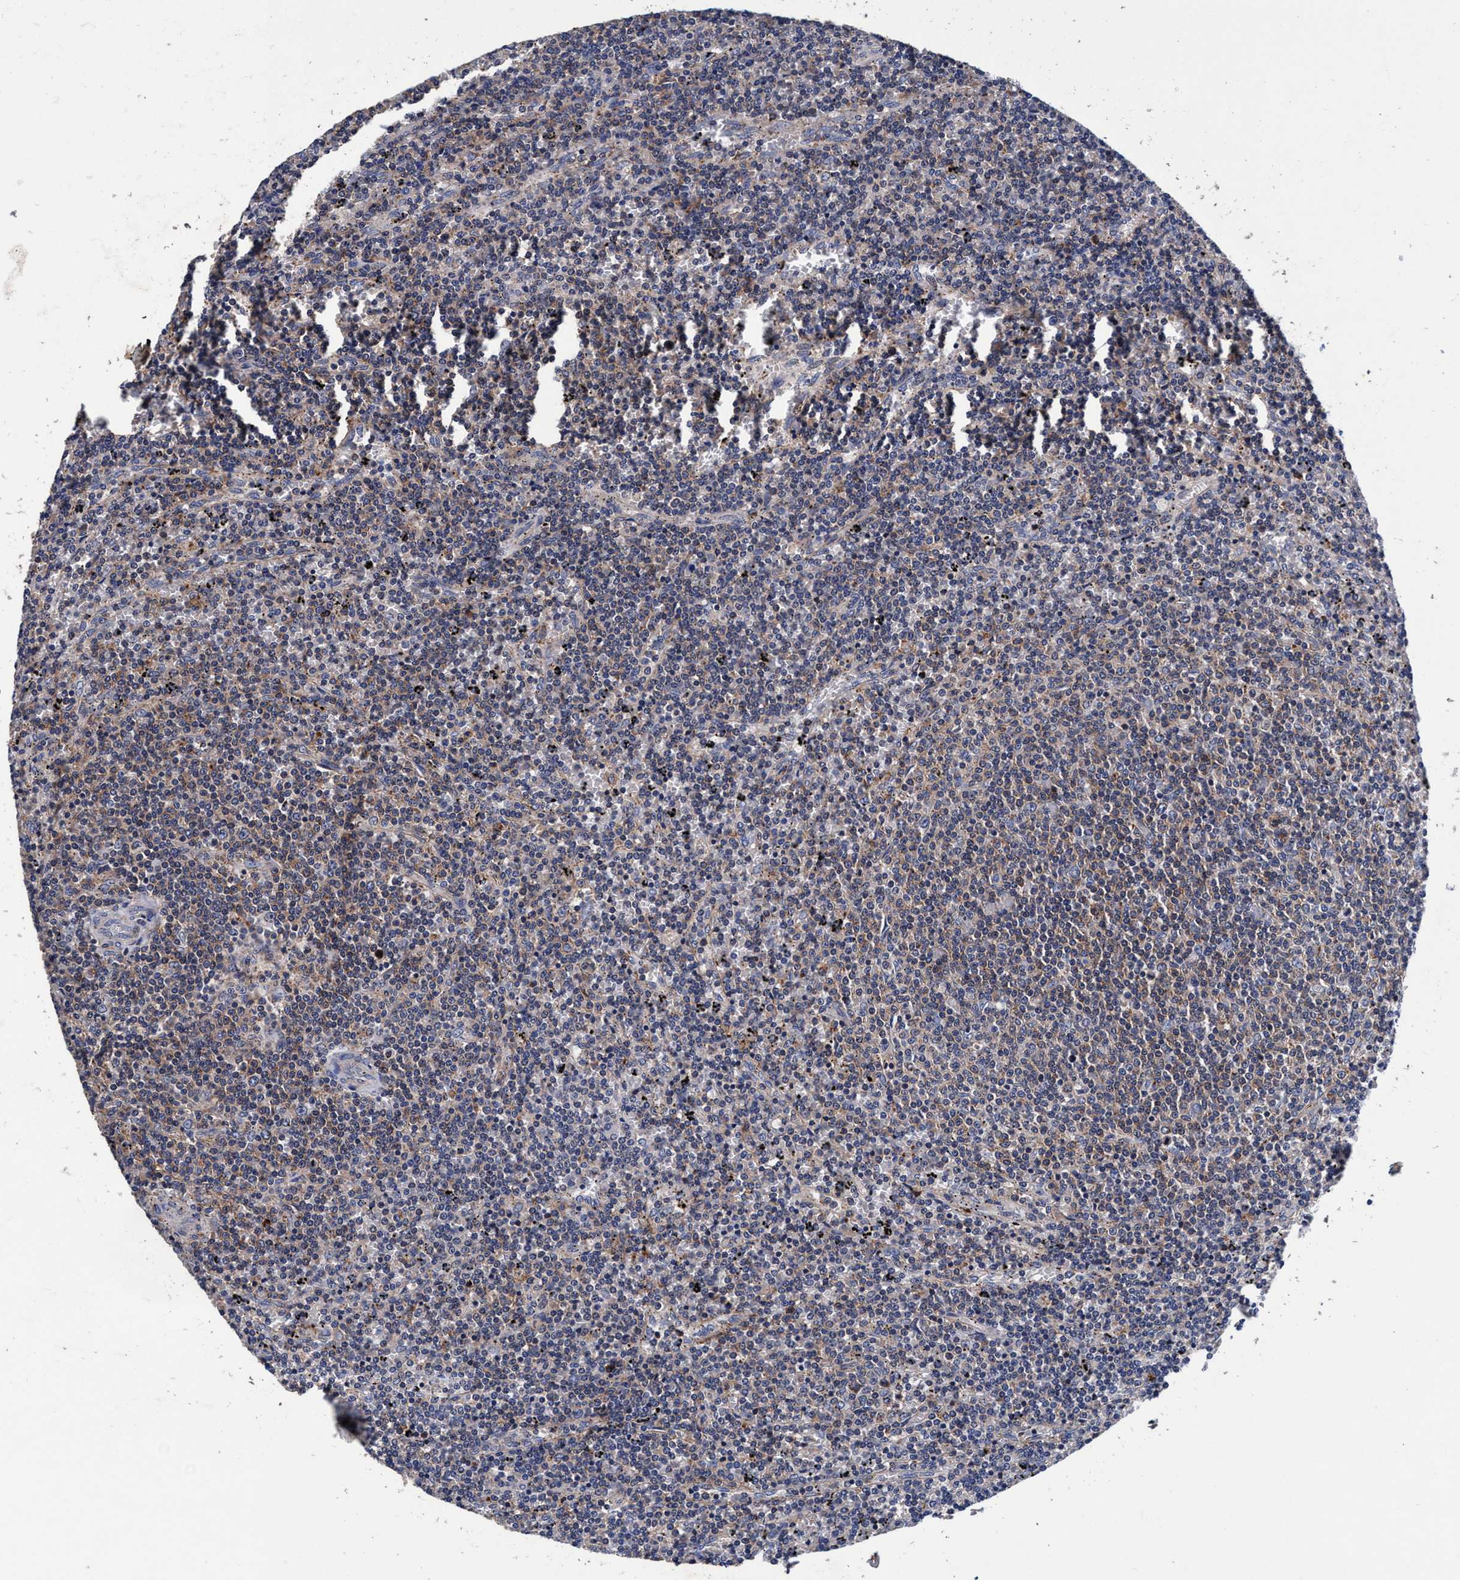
{"staining": {"intensity": "weak", "quantity": "<25%", "location": "cytoplasmic/membranous"}, "tissue": "lymphoma", "cell_type": "Tumor cells", "image_type": "cancer", "snomed": [{"axis": "morphology", "description": "Malignant lymphoma, non-Hodgkin's type, Low grade"}, {"axis": "topography", "description": "Spleen"}], "caption": "High power microscopy micrograph of an immunohistochemistry image of lymphoma, revealing no significant staining in tumor cells.", "gene": "RNF208", "patient": {"sex": "female", "age": 50}}